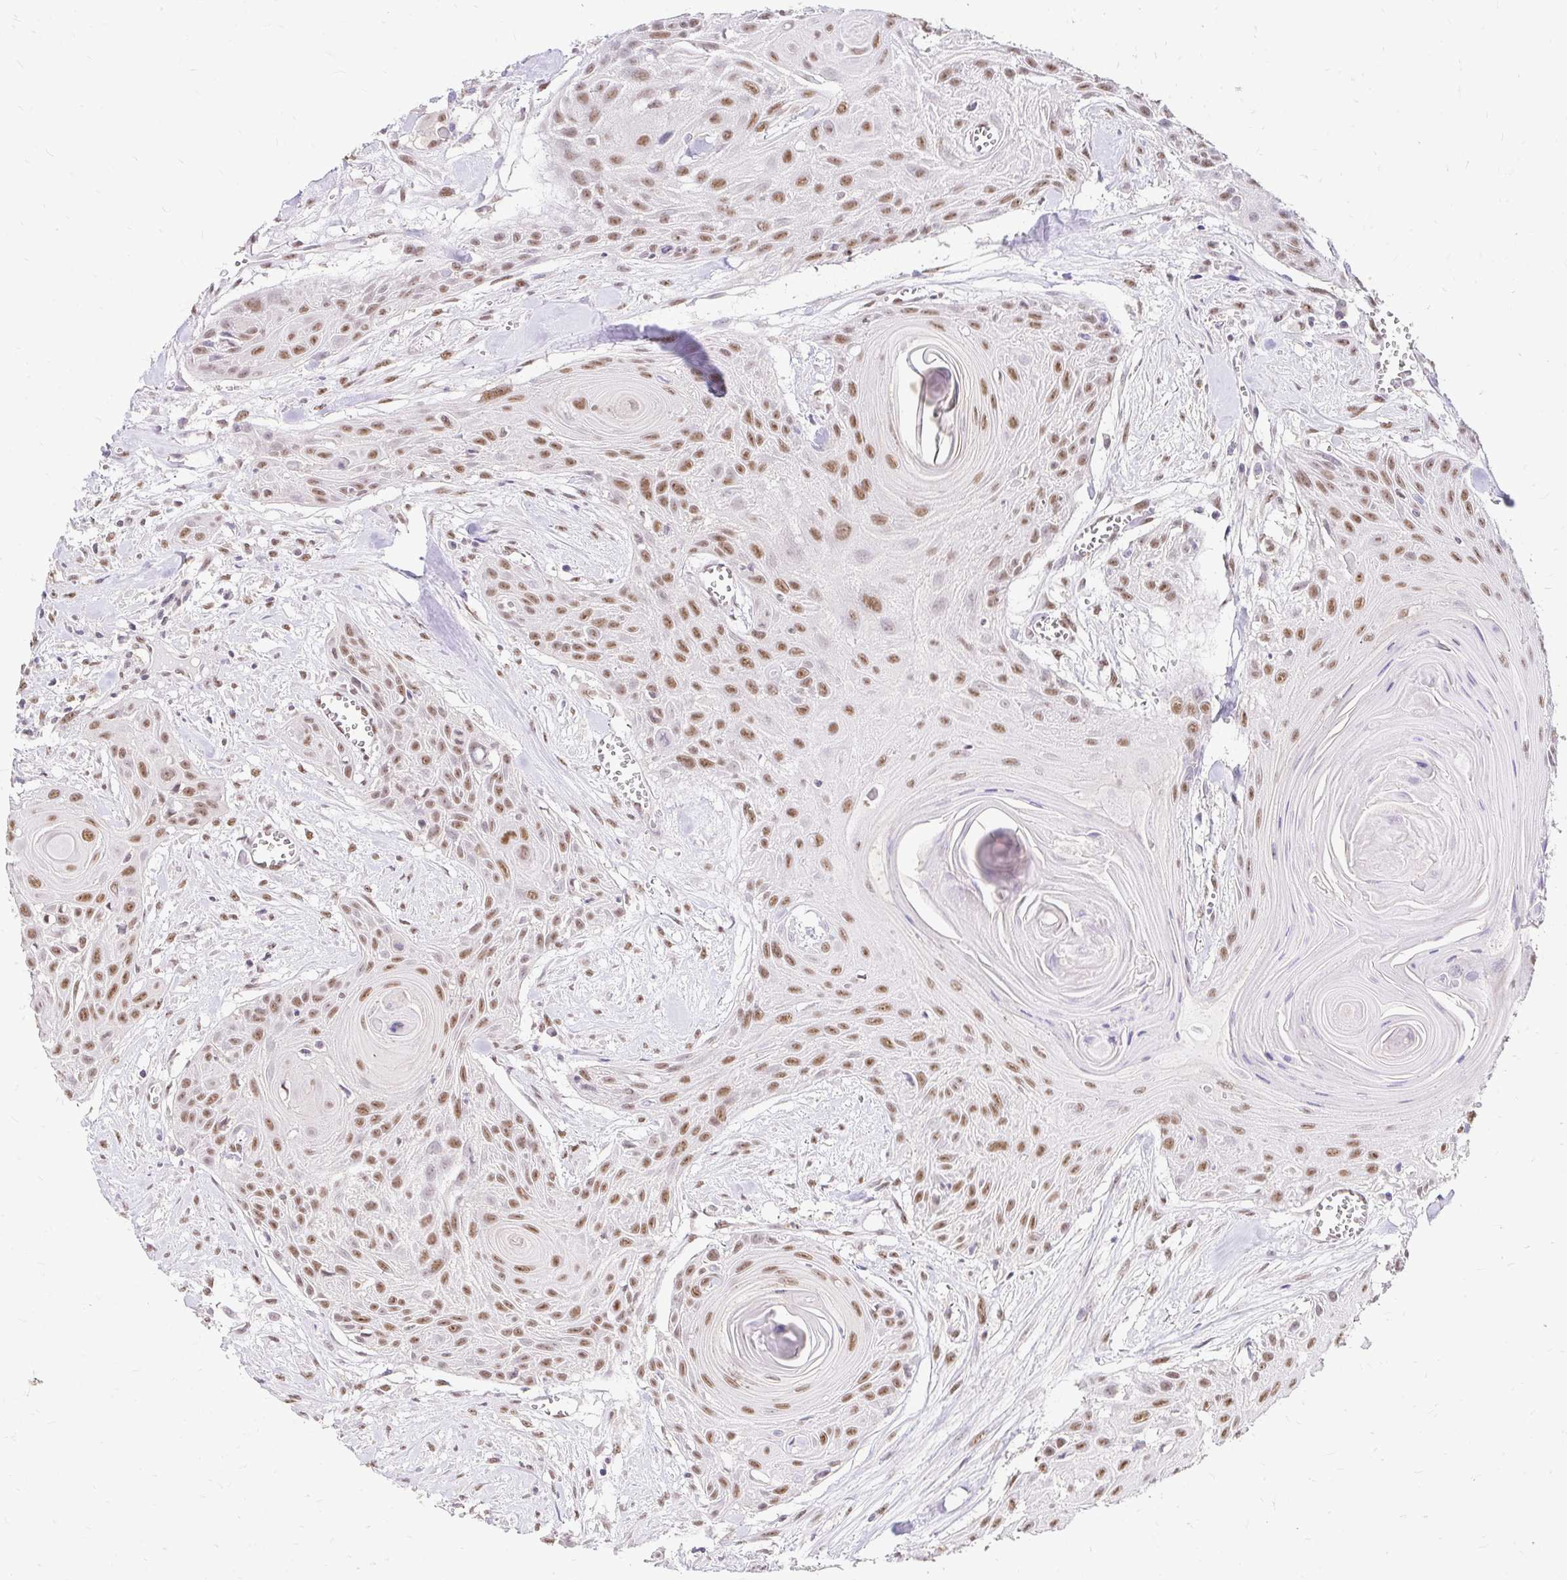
{"staining": {"intensity": "moderate", "quantity": ">75%", "location": "nuclear"}, "tissue": "head and neck cancer", "cell_type": "Tumor cells", "image_type": "cancer", "snomed": [{"axis": "morphology", "description": "Squamous cell carcinoma, NOS"}, {"axis": "topography", "description": "Lymph node"}, {"axis": "topography", "description": "Salivary gland"}, {"axis": "topography", "description": "Head-Neck"}], "caption": "Protein staining demonstrates moderate nuclear expression in about >75% of tumor cells in head and neck cancer (squamous cell carcinoma).", "gene": "RIMS4", "patient": {"sex": "female", "age": 74}}